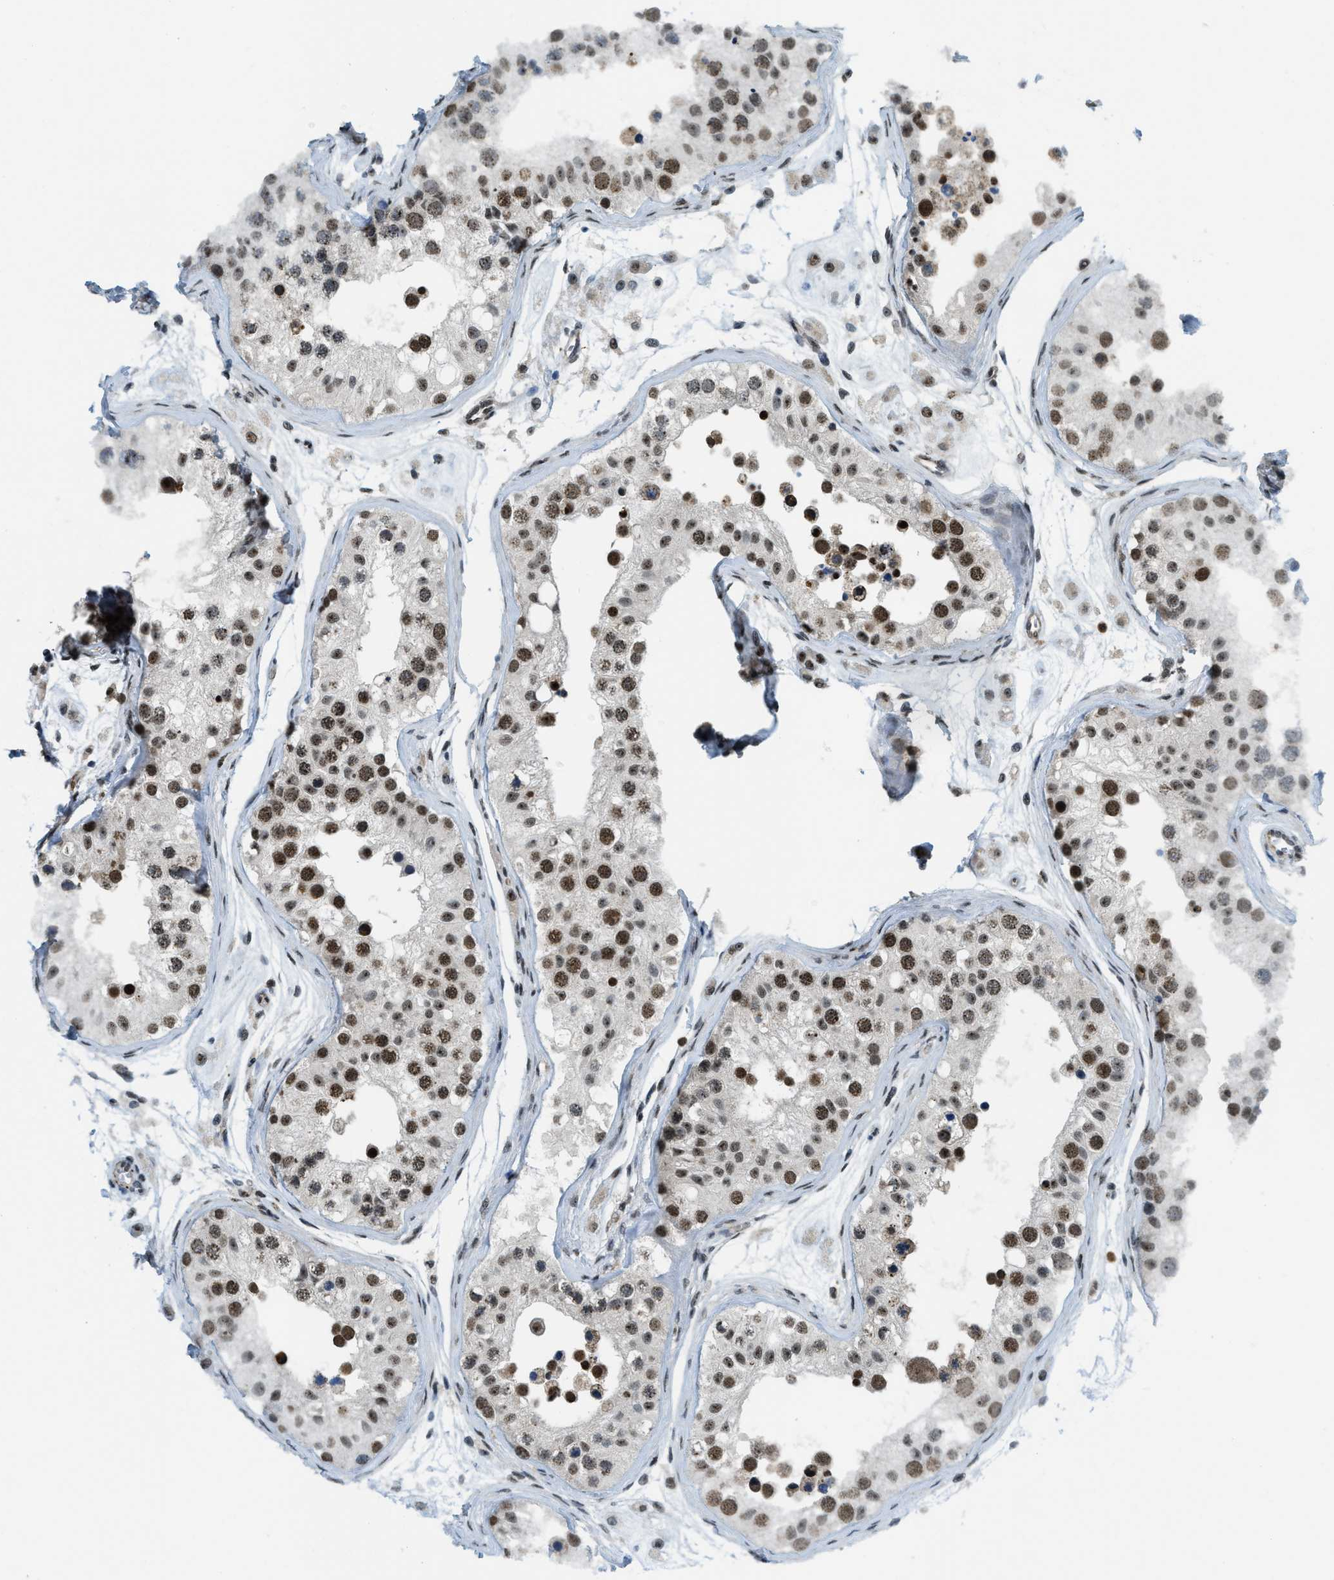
{"staining": {"intensity": "strong", "quantity": ">75%", "location": "nuclear"}, "tissue": "testis", "cell_type": "Cells in seminiferous ducts", "image_type": "normal", "snomed": [{"axis": "morphology", "description": "Normal tissue, NOS"}, {"axis": "morphology", "description": "Adenocarcinoma, metastatic, NOS"}, {"axis": "topography", "description": "Testis"}], "caption": "About >75% of cells in seminiferous ducts in benign testis display strong nuclear protein expression as visualized by brown immunohistochemical staining.", "gene": "E2F1", "patient": {"sex": "male", "age": 26}}